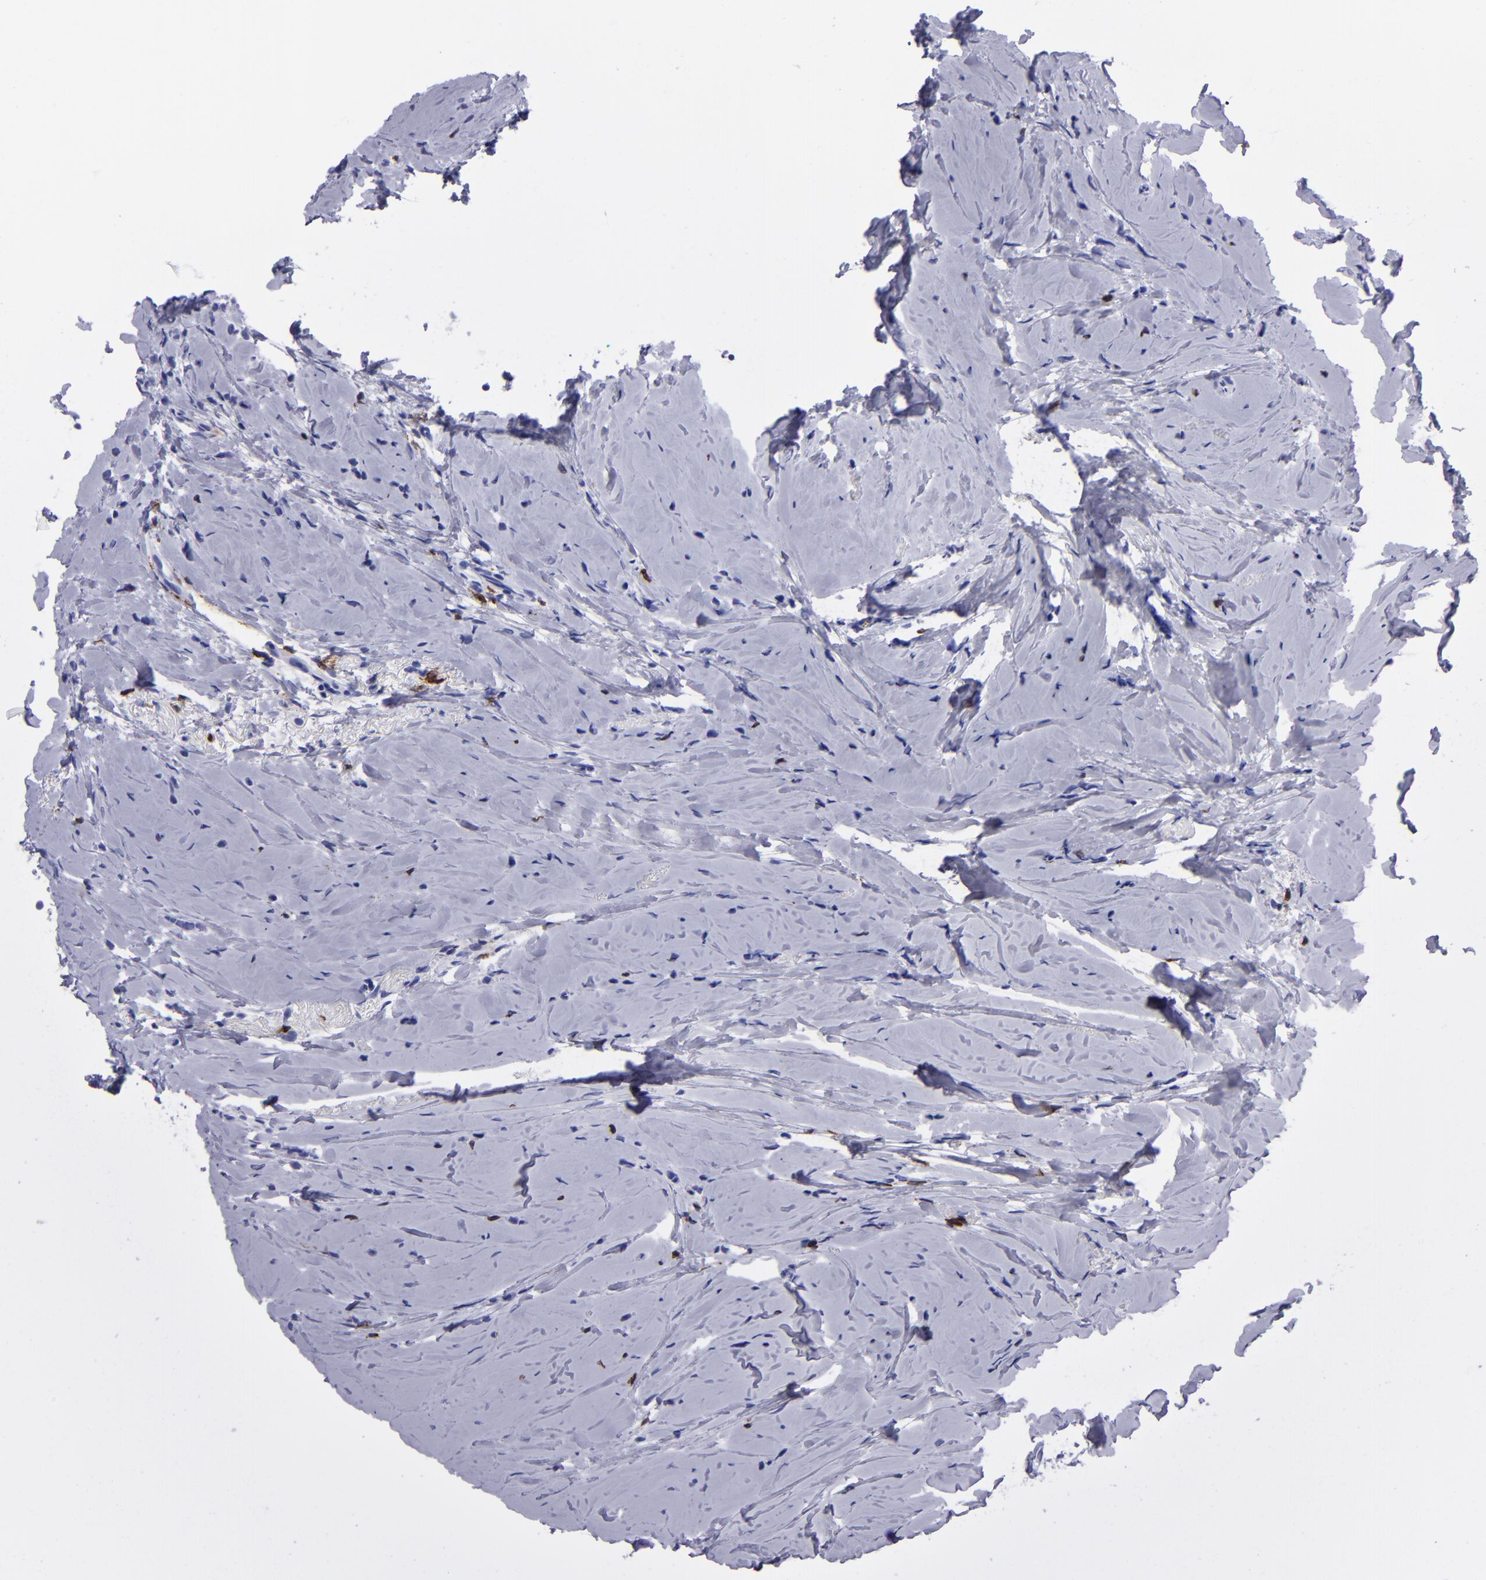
{"staining": {"intensity": "negative", "quantity": "none", "location": "none"}, "tissue": "breast cancer", "cell_type": "Tumor cells", "image_type": "cancer", "snomed": [{"axis": "morphology", "description": "Lobular carcinoma"}, {"axis": "topography", "description": "Breast"}], "caption": "DAB immunohistochemical staining of human breast lobular carcinoma demonstrates no significant positivity in tumor cells.", "gene": "CD6", "patient": {"sex": "female", "age": 64}}